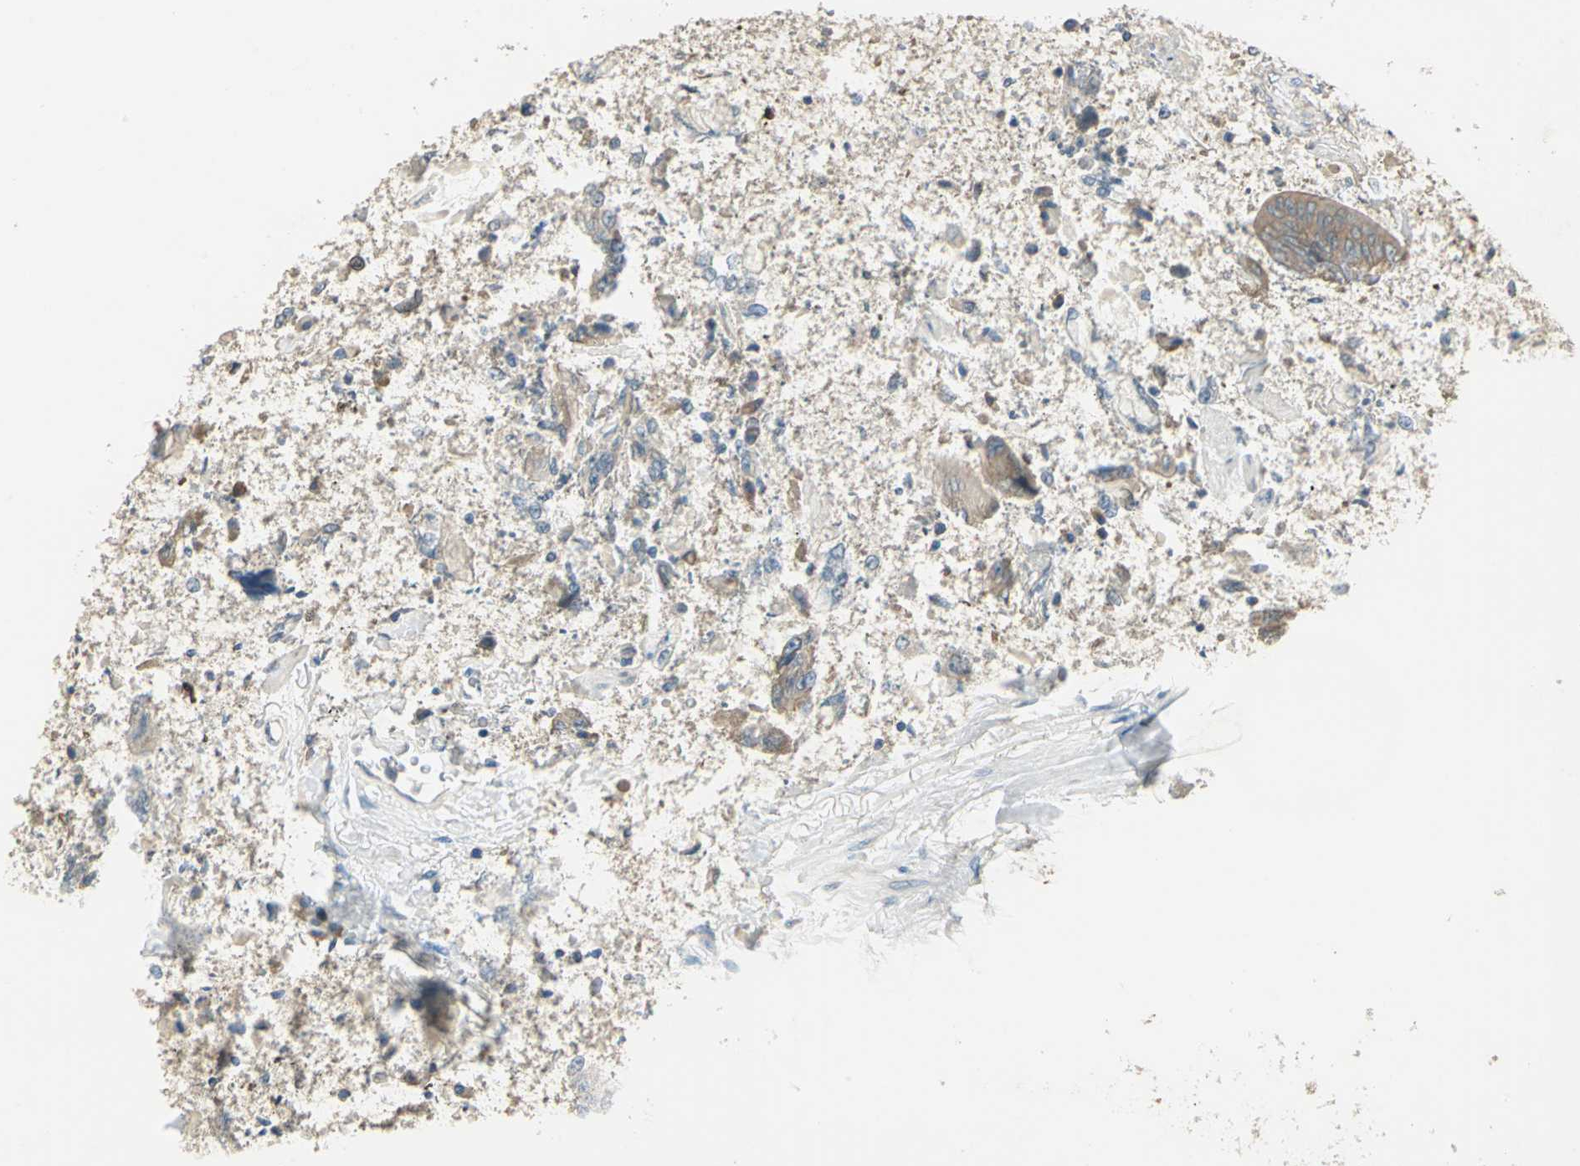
{"staining": {"intensity": "moderate", "quantity": ">75%", "location": "cytoplasmic/membranous"}, "tissue": "stomach cancer", "cell_type": "Tumor cells", "image_type": "cancer", "snomed": [{"axis": "morphology", "description": "Normal tissue, NOS"}, {"axis": "morphology", "description": "Adenocarcinoma, NOS"}, {"axis": "morphology", "description": "Adenocarcinoma, High grade"}, {"axis": "topography", "description": "Stomach, upper"}, {"axis": "topography", "description": "Stomach"}], "caption": "IHC staining of stomach cancer, which exhibits medium levels of moderate cytoplasmic/membranous positivity in about >75% of tumor cells indicating moderate cytoplasmic/membranous protein staining. The staining was performed using DAB (3,3'-diaminobenzidine) (brown) for protein detection and nuclei were counterstained in hematoxylin (blue).", "gene": "SHC2", "patient": {"sex": "female", "age": 65}}